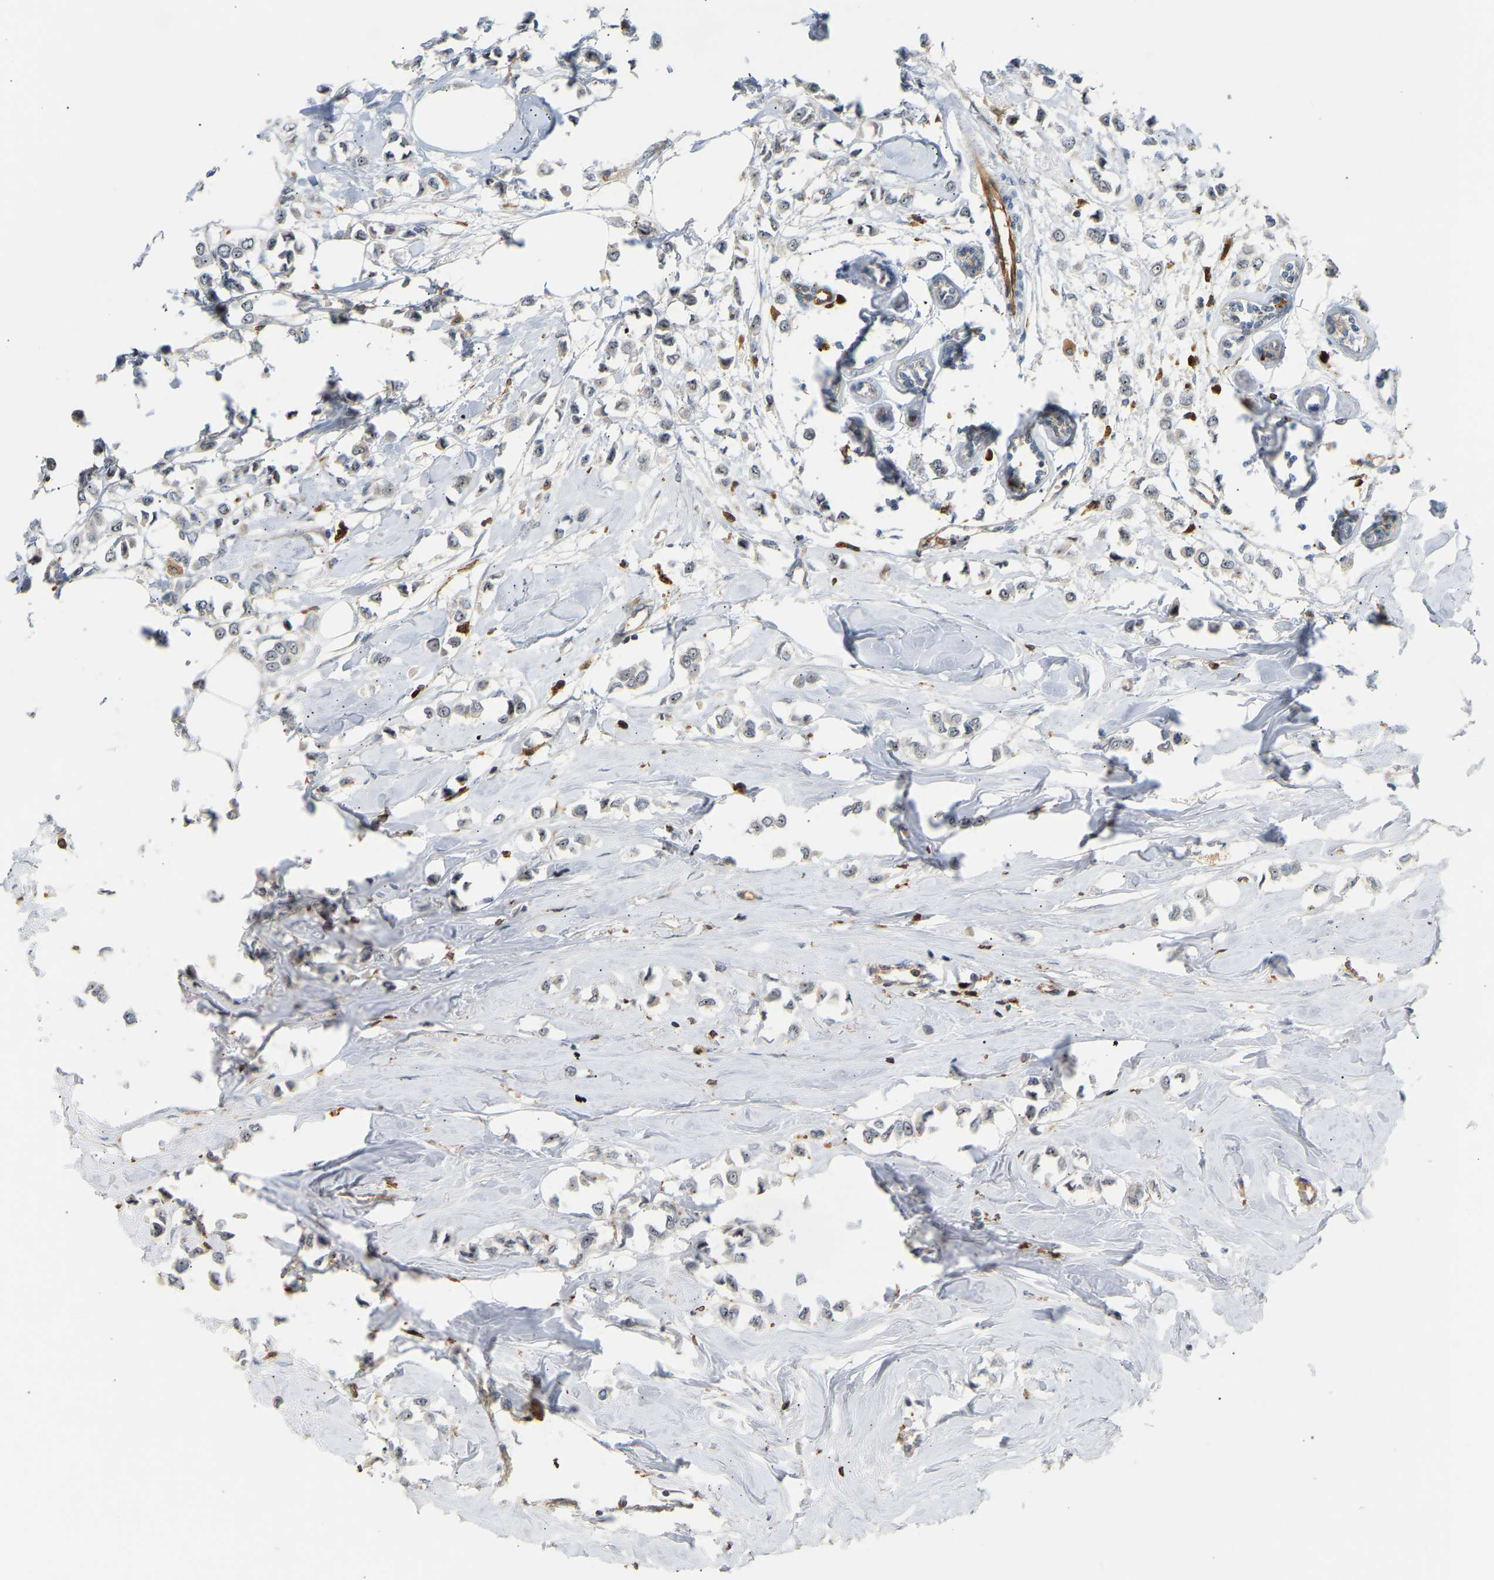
{"staining": {"intensity": "negative", "quantity": "none", "location": "none"}, "tissue": "breast cancer", "cell_type": "Tumor cells", "image_type": "cancer", "snomed": [{"axis": "morphology", "description": "Lobular carcinoma"}, {"axis": "topography", "description": "Breast"}], "caption": "This is a image of immunohistochemistry (IHC) staining of breast lobular carcinoma, which shows no positivity in tumor cells. The staining is performed using DAB brown chromogen with nuclei counter-stained in using hematoxylin.", "gene": "PLCG2", "patient": {"sex": "female", "age": 51}}